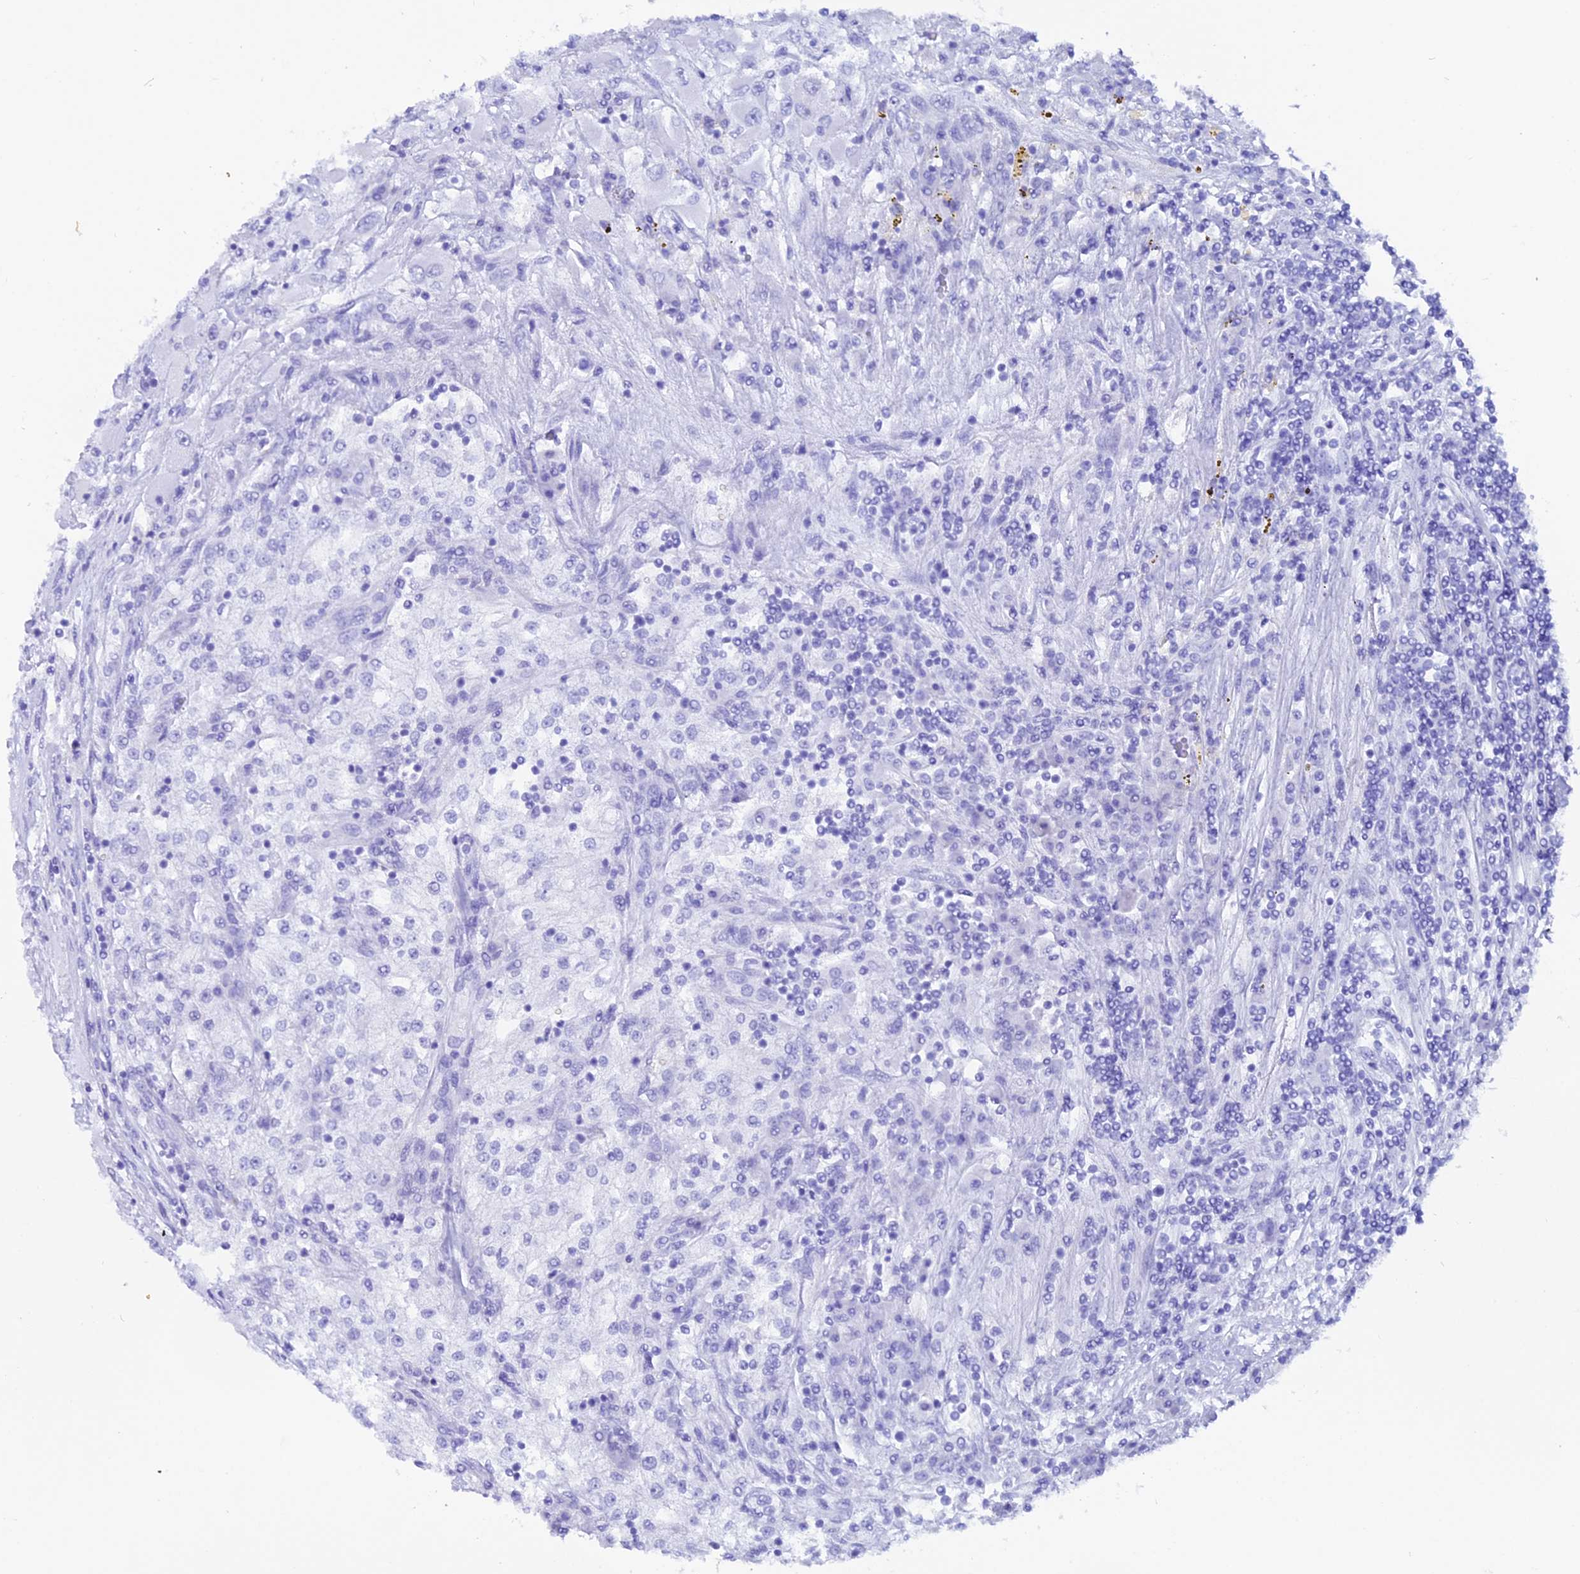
{"staining": {"intensity": "negative", "quantity": "none", "location": "none"}, "tissue": "renal cancer", "cell_type": "Tumor cells", "image_type": "cancer", "snomed": [{"axis": "morphology", "description": "Adenocarcinoma, NOS"}, {"axis": "topography", "description": "Kidney"}], "caption": "Tumor cells show no significant expression in adenocarcinoma (renal). (DAB (3,3'-diaminobenzidine) immunohistochemistry (IHC), high magnification).", "gene": "ANKRD29", "patient": {"sex": "female", "age": 52}}